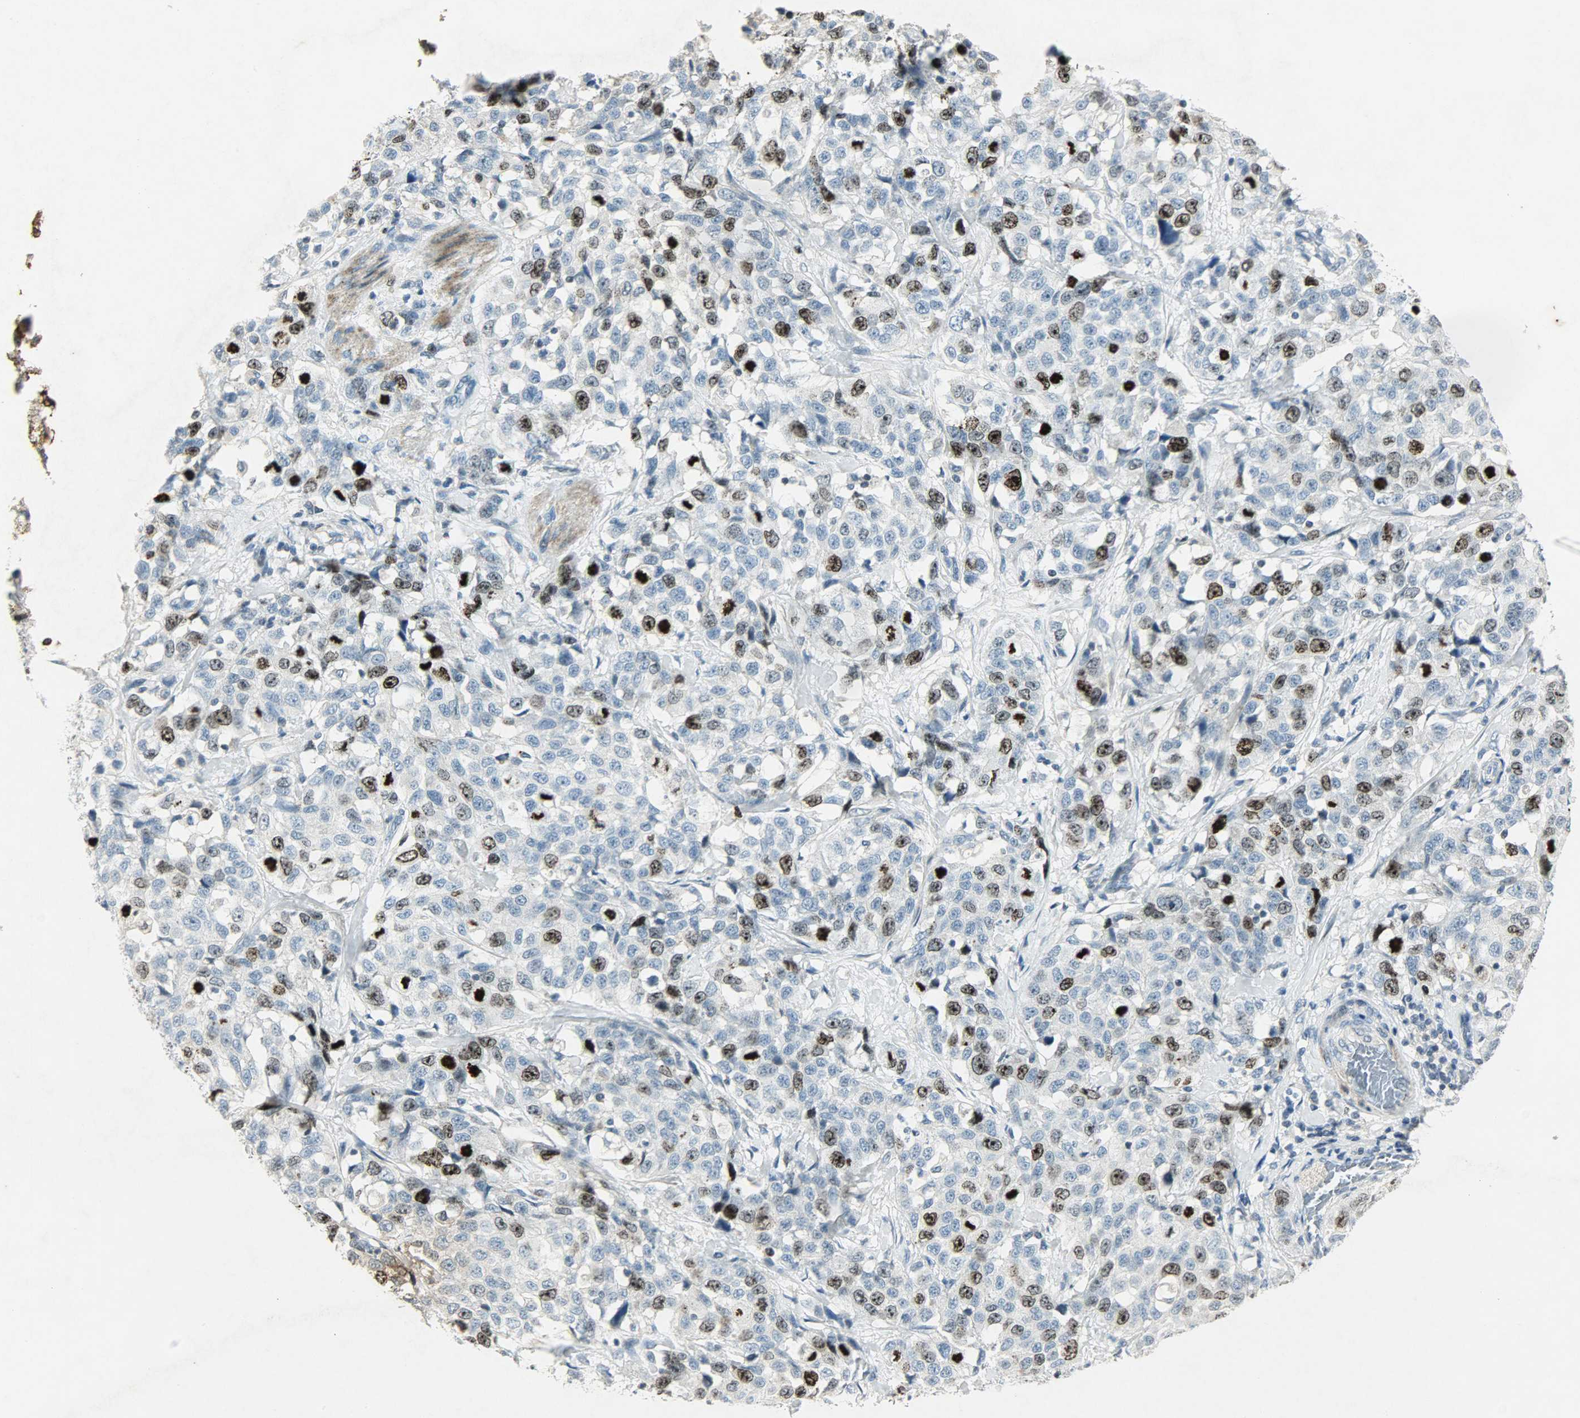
{"staining": {"intensity": "strong", "quantity": "25%-75%", "location": "nuclear"}, "tissue": "stomach cancer", "cell_type": "Tumor cells", "image_type": "cancer", "snomed": [{"axis": "morphology", "description": "Normal tissue, NOS"}, {"axis": "morphology", "description": "Adenocarcinoma, NOS"}, {"axis": "topography", "description": "Stomach"}], "caption": "The immunohistochemical stain highlights strong nuclear positivity in tumor cells of stomach cancer tissue. (DAB (3,3'-diaminobenzidine) = brown stain, brightfield microscopy at high magnification).", "gene": "AURKB", "patient": {"sex": "male", "age": 48}}